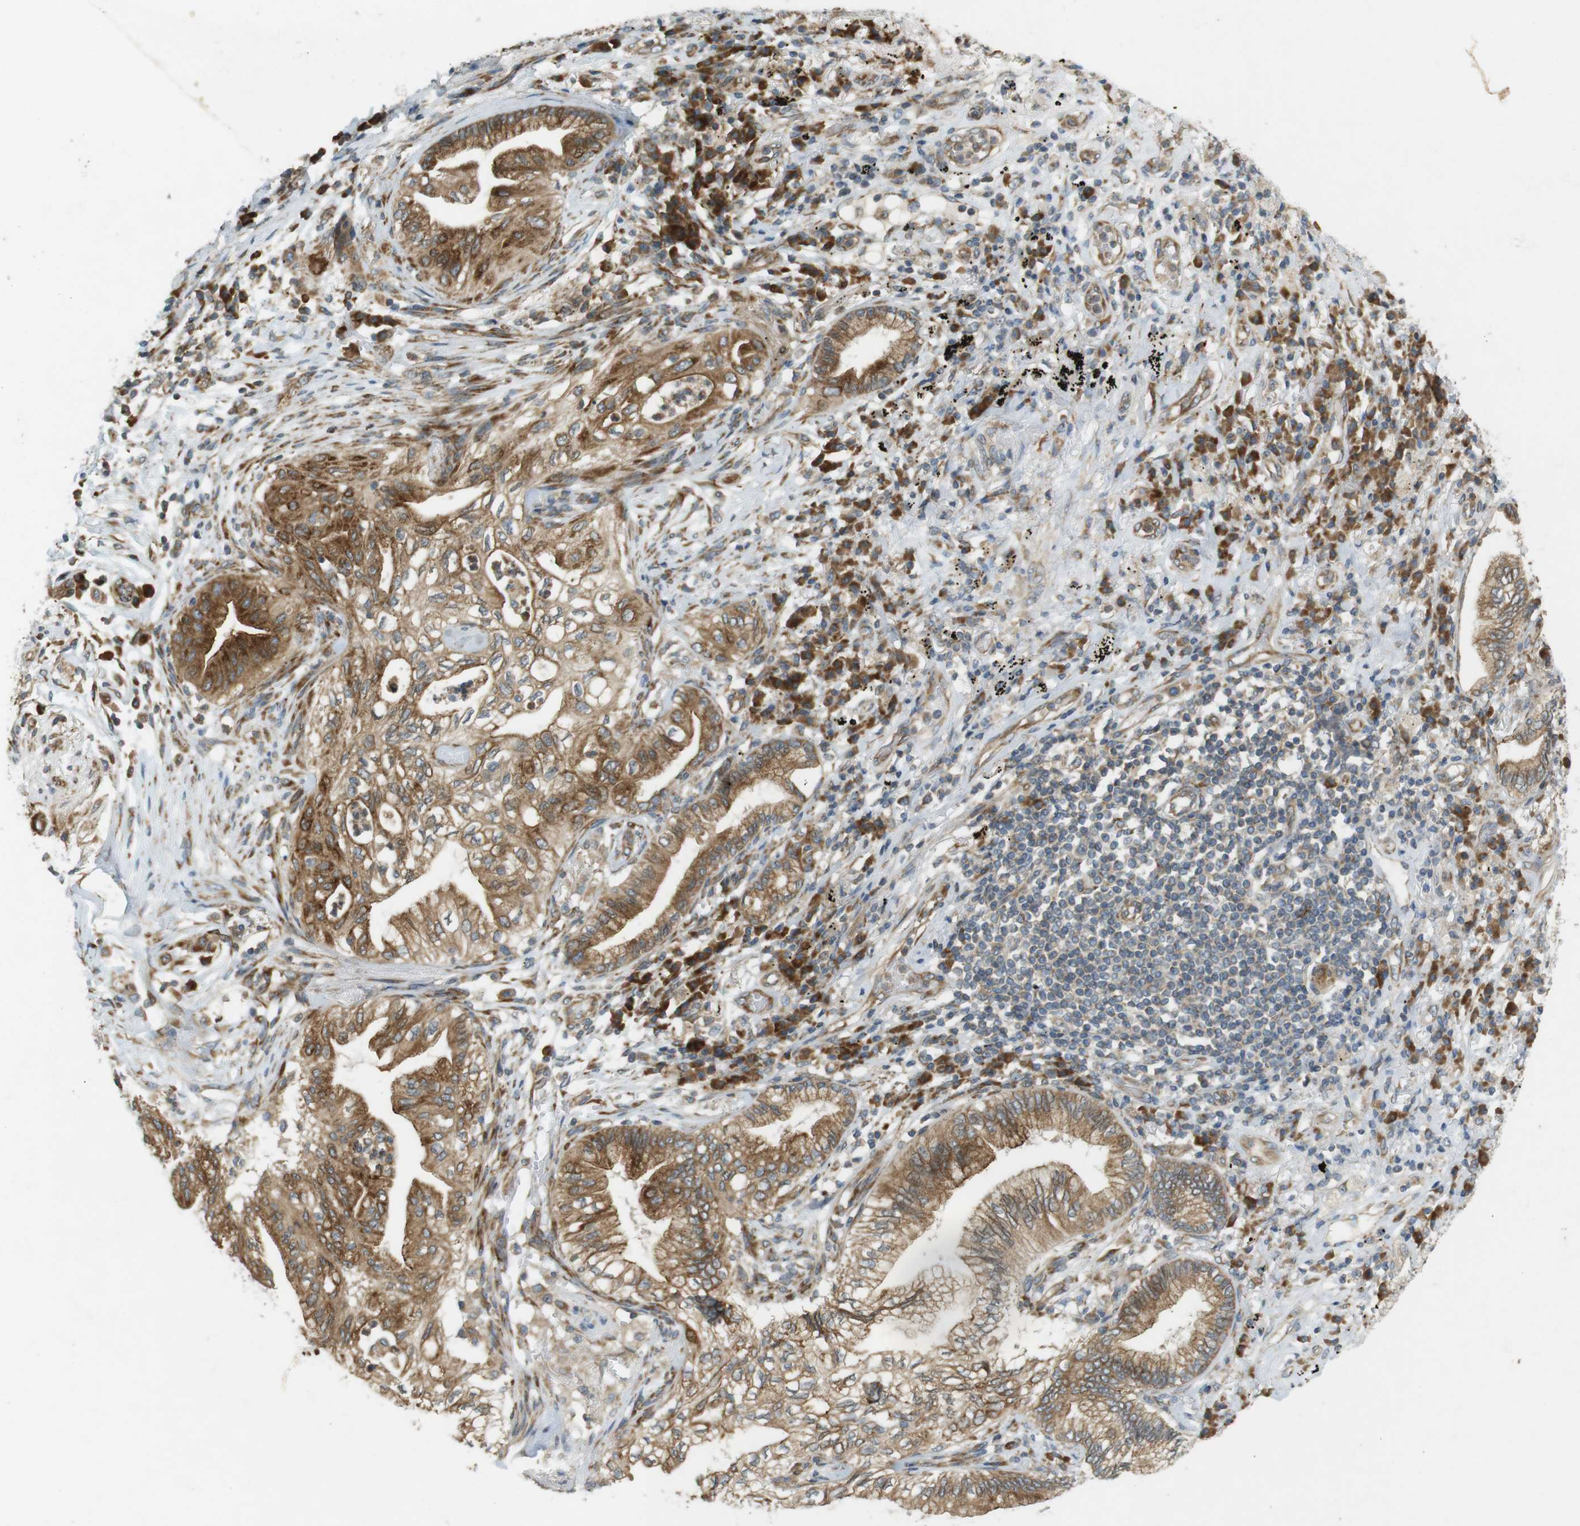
{"staining": {"intensity": "moderate", "quantity": ">75%", "location": "cytoplasmic/membranous"}, "tissue": "lung cancer", "cell_type": "Tumor cells", "image_type": "cancer", "snomed": [{"axis": "morphology", "description": "Normal tissue, NOS"}, {"axis": "morphology", "description": "Adenocarcinoma, NOS"}, {"axis": "topography", "description": "Bronchus"}, {"axis": "topography", "description": "Lung"}], "caption": "IHC histopathology image of neoplastic tissue: human adenocarcinoma (lung) stained using immunohistochemistry reveals medium levels of moderate protein expression localized specifically in the cytoplasmic/membranous of tumor cells, appearing as a cytoplasmic/membranous brown color.", "gene": "SLC41A1", "patient": {"sex": "female", "age": 70}}